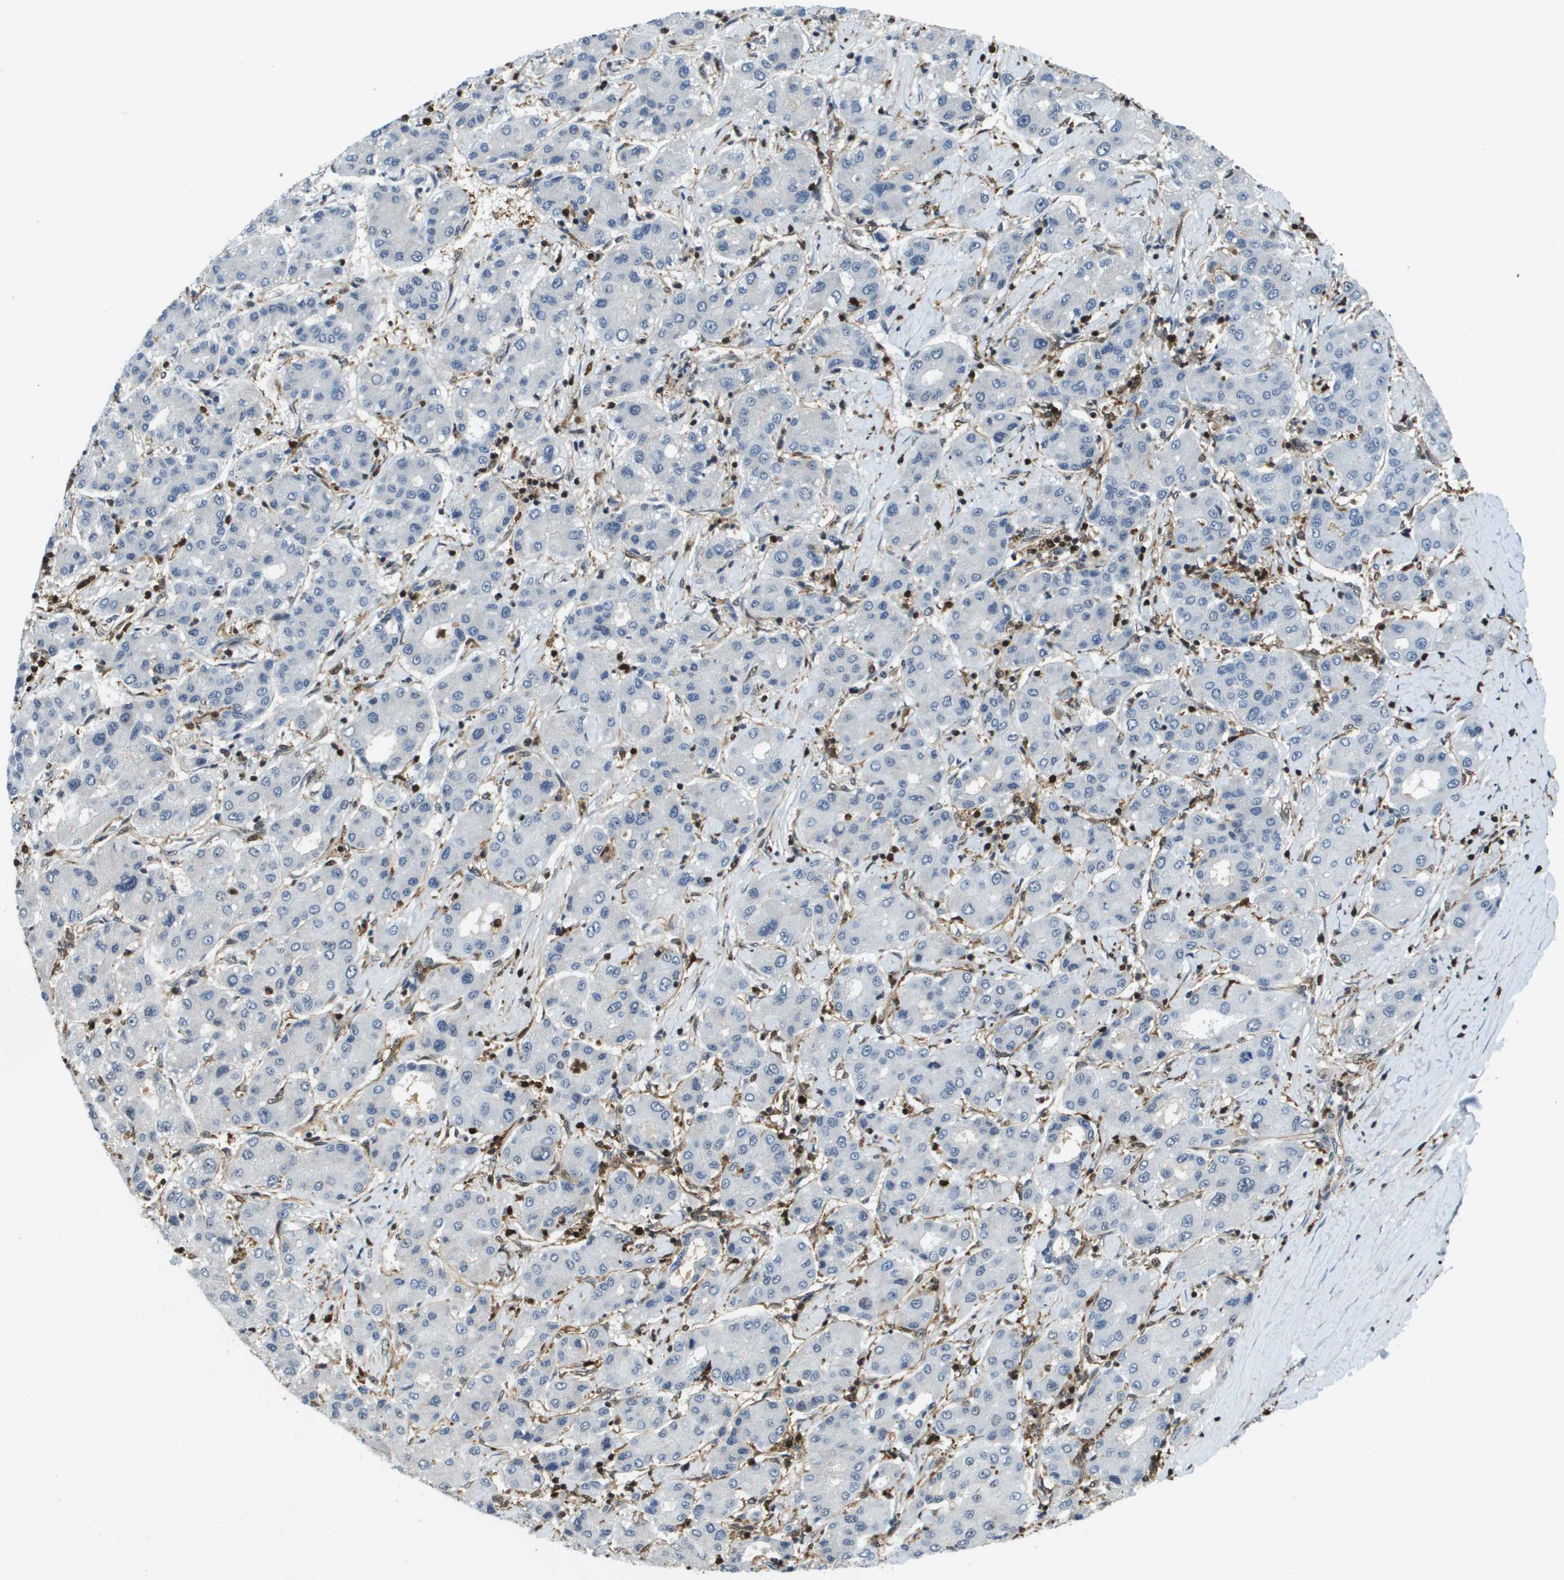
{"staining": {"intensity": "negative", "quantity": "none", "location": "none"}, "tissue": "liver cancer", "cell_type": "Tumor cells", "image_type": "cancer", "snomed": [{"axis": "morphology", "description": "Carcinoma, Hepatocellular, NOS"}, {"axis": "topography", "description": "Liver"}], "caption": "An image of liver hepatocellular carcinoma stained for a protein shows no brown staining in tumor cells. (DAB (3,3'-diaminobenzidine) immunohistochemistry, high magnification).", "gene": "EP400", "patient": {"sex": "male", "age": 65}}